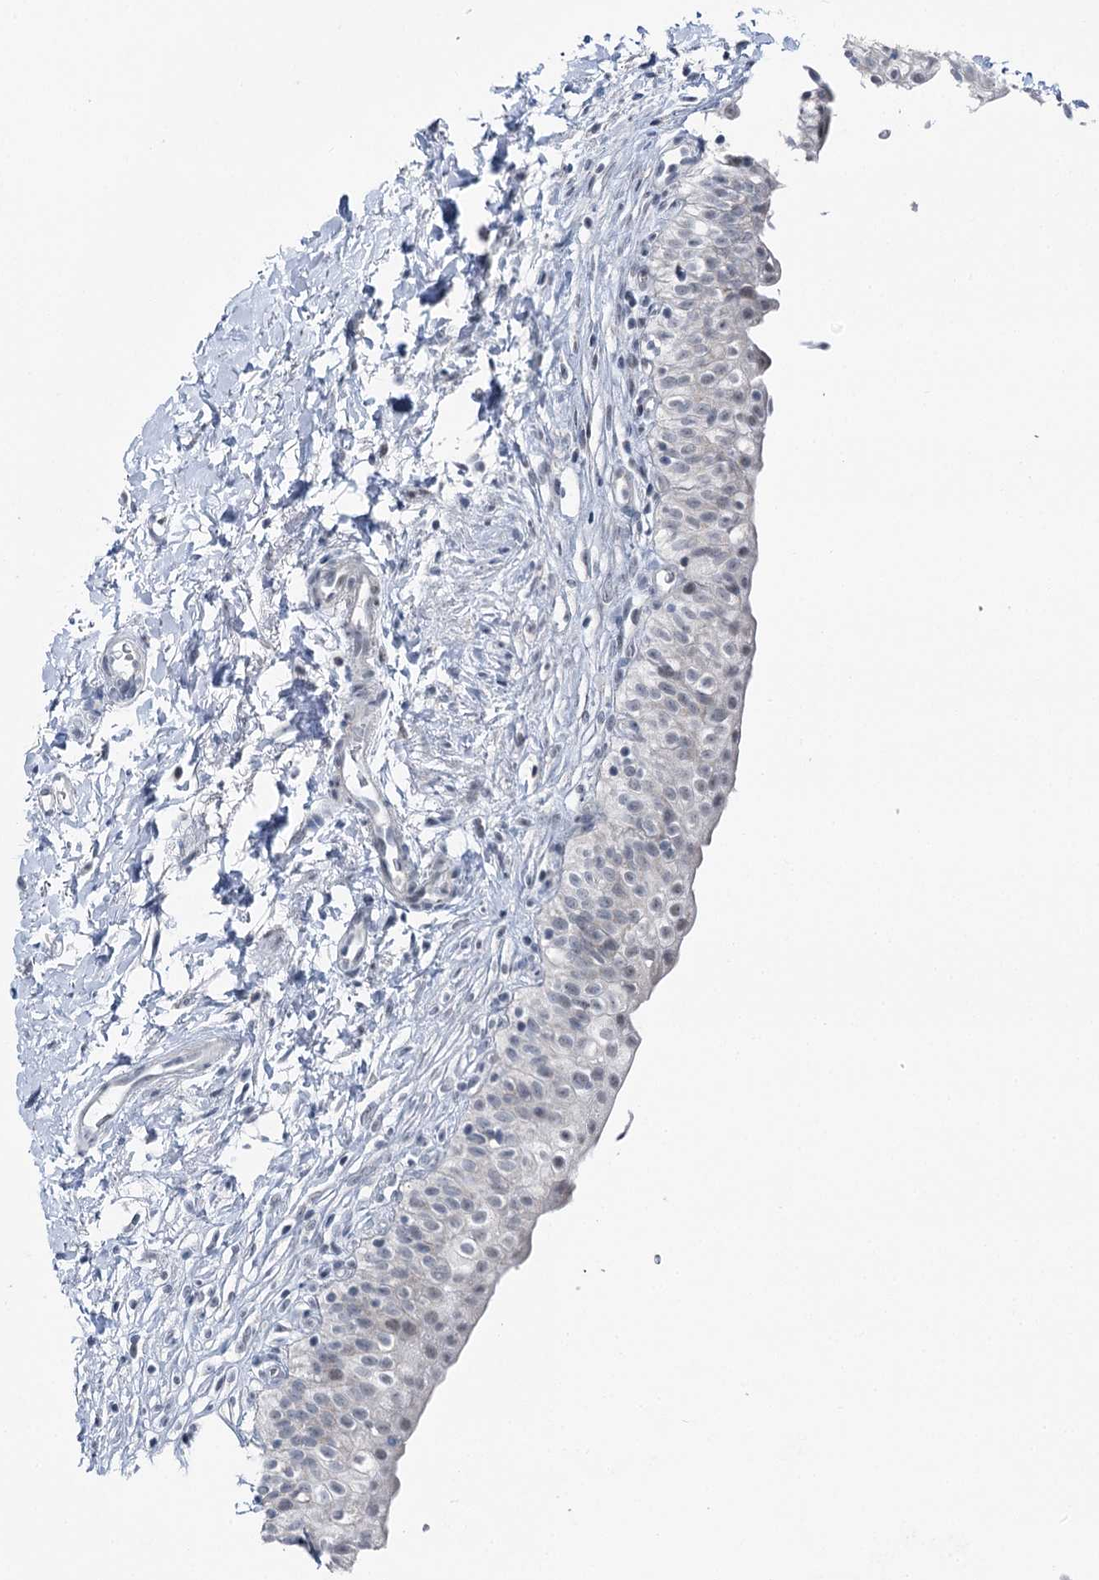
{"staining": {"intensity": "negative", "quantity": "none", "location": "none"}, "tissue": "urinary bladder", "cell_type": "Urothelial cells", "image_type": "normal", "snomed": [{"axis": "morphology", "description": "Normal tissue, NOS"}, {"axis": "topography", "description": "Urinary bladder"}], "caption": "High power microscopy histopathology image of an immunohistochemistry (IHC) photomicrograph of benign urinary bladder, revealing no significant positivity in urothelial cells. The staining is performed using DAB (3,3'-diaminobenzidine) brown chromogen with nuclei counter-stained in using hematoxylin.", "gene": "STEEP1", "patient": {"sex": "male", "age": 55}}